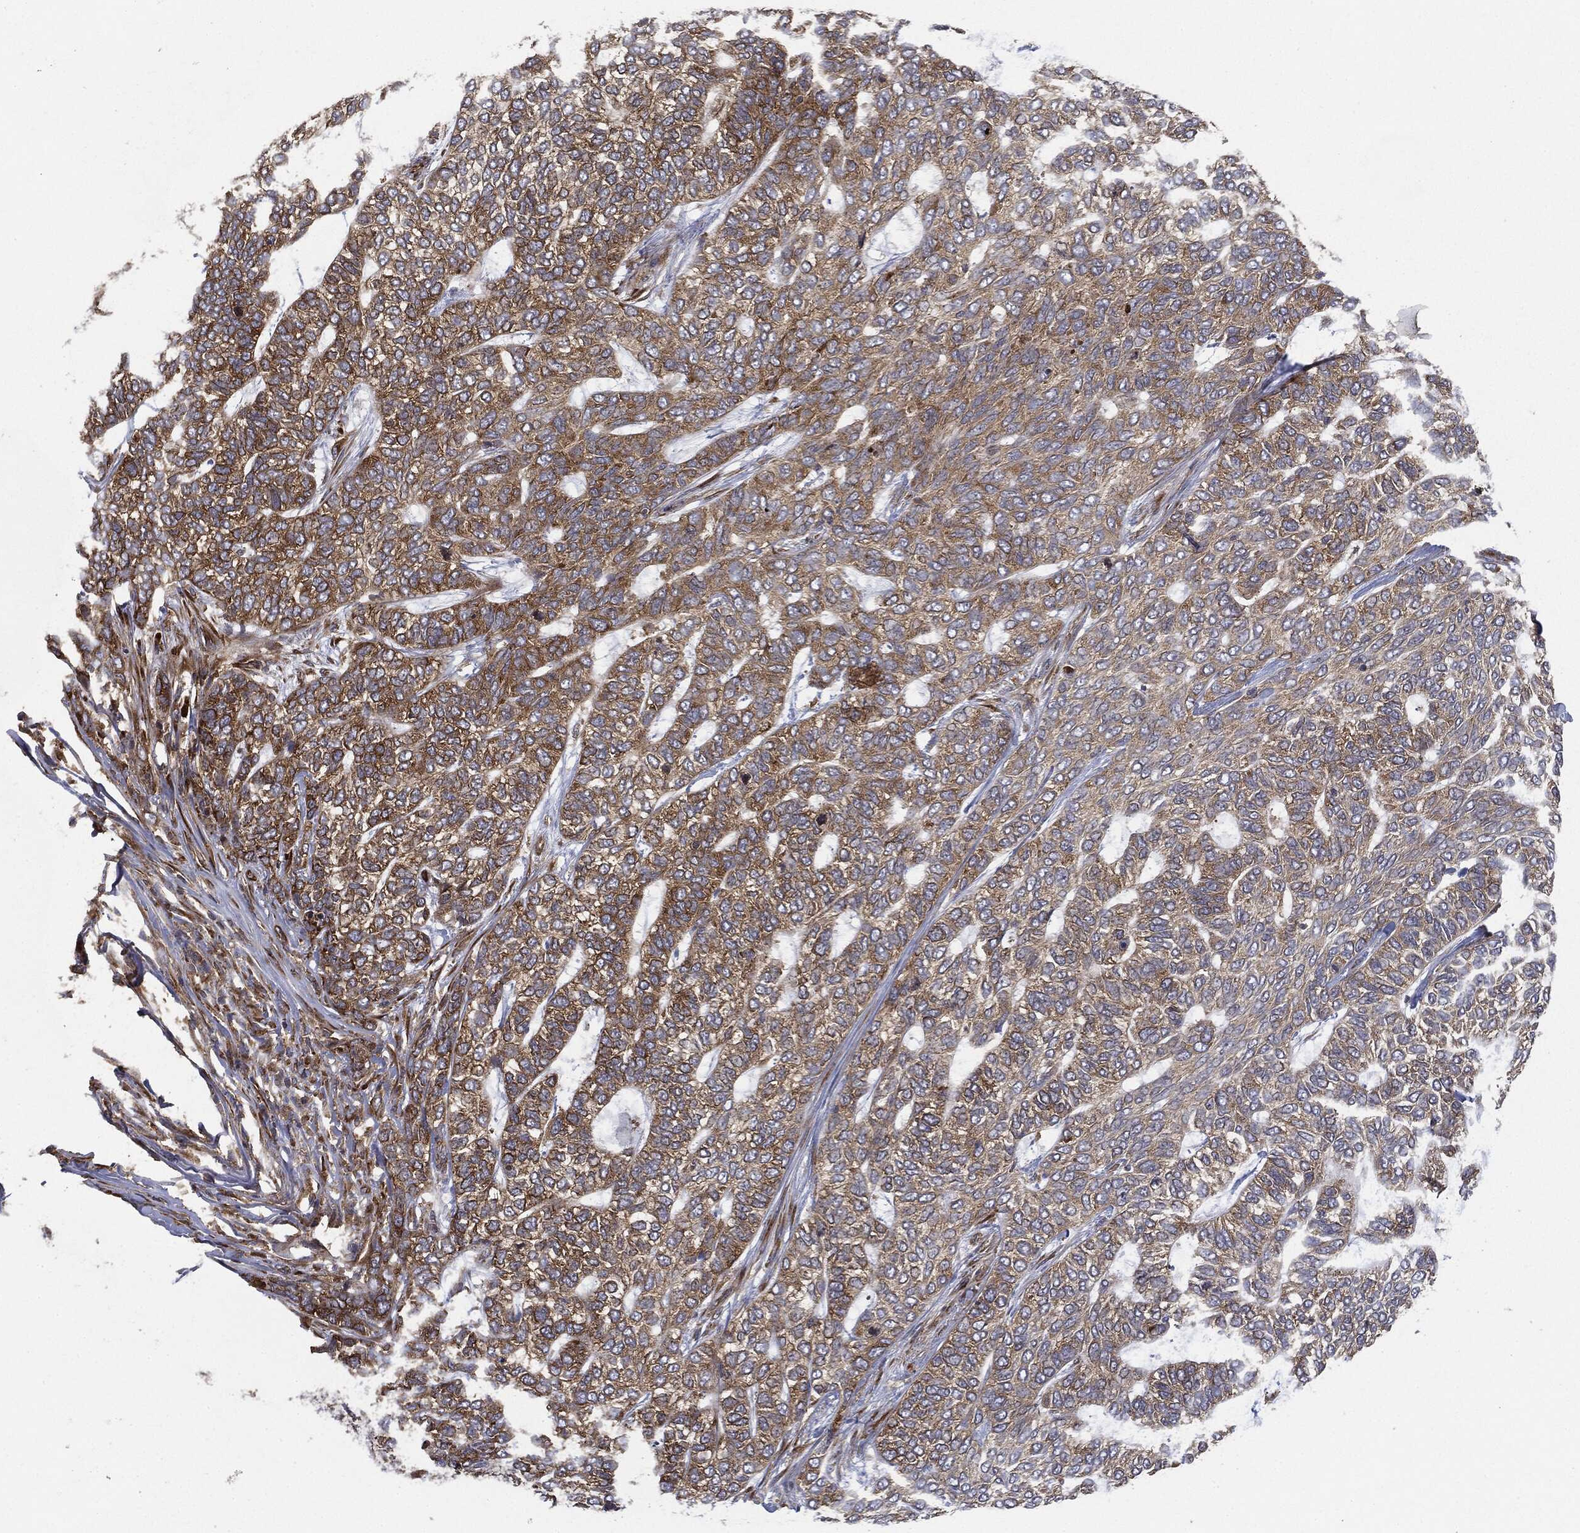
{"staining": {"intensity": "strong", "quantity": "25%-75%", "location": "cytoplasmic/membranous"}, "tissue": "skin cancer", "cell_type": "Tumor cells", "image_type": "cancer", "snomed": [{"axis": "morphology", "description": "Basal cell carcinoma"}, {"axis": "topography", "description": "Skin"}], "caption": "Immunohistochemistry image of neoplastic tissue: human basal cell carcinoma (skin) stained using IHC exhibits high levels of strong protein expression localized specifically in the cytoplasmic/membranous of tumor cells, appearing as a cytoplasmic/membranous brown color.", "gene": "EIF2AK2", "patient": {"sex": "female", "age": 65}}